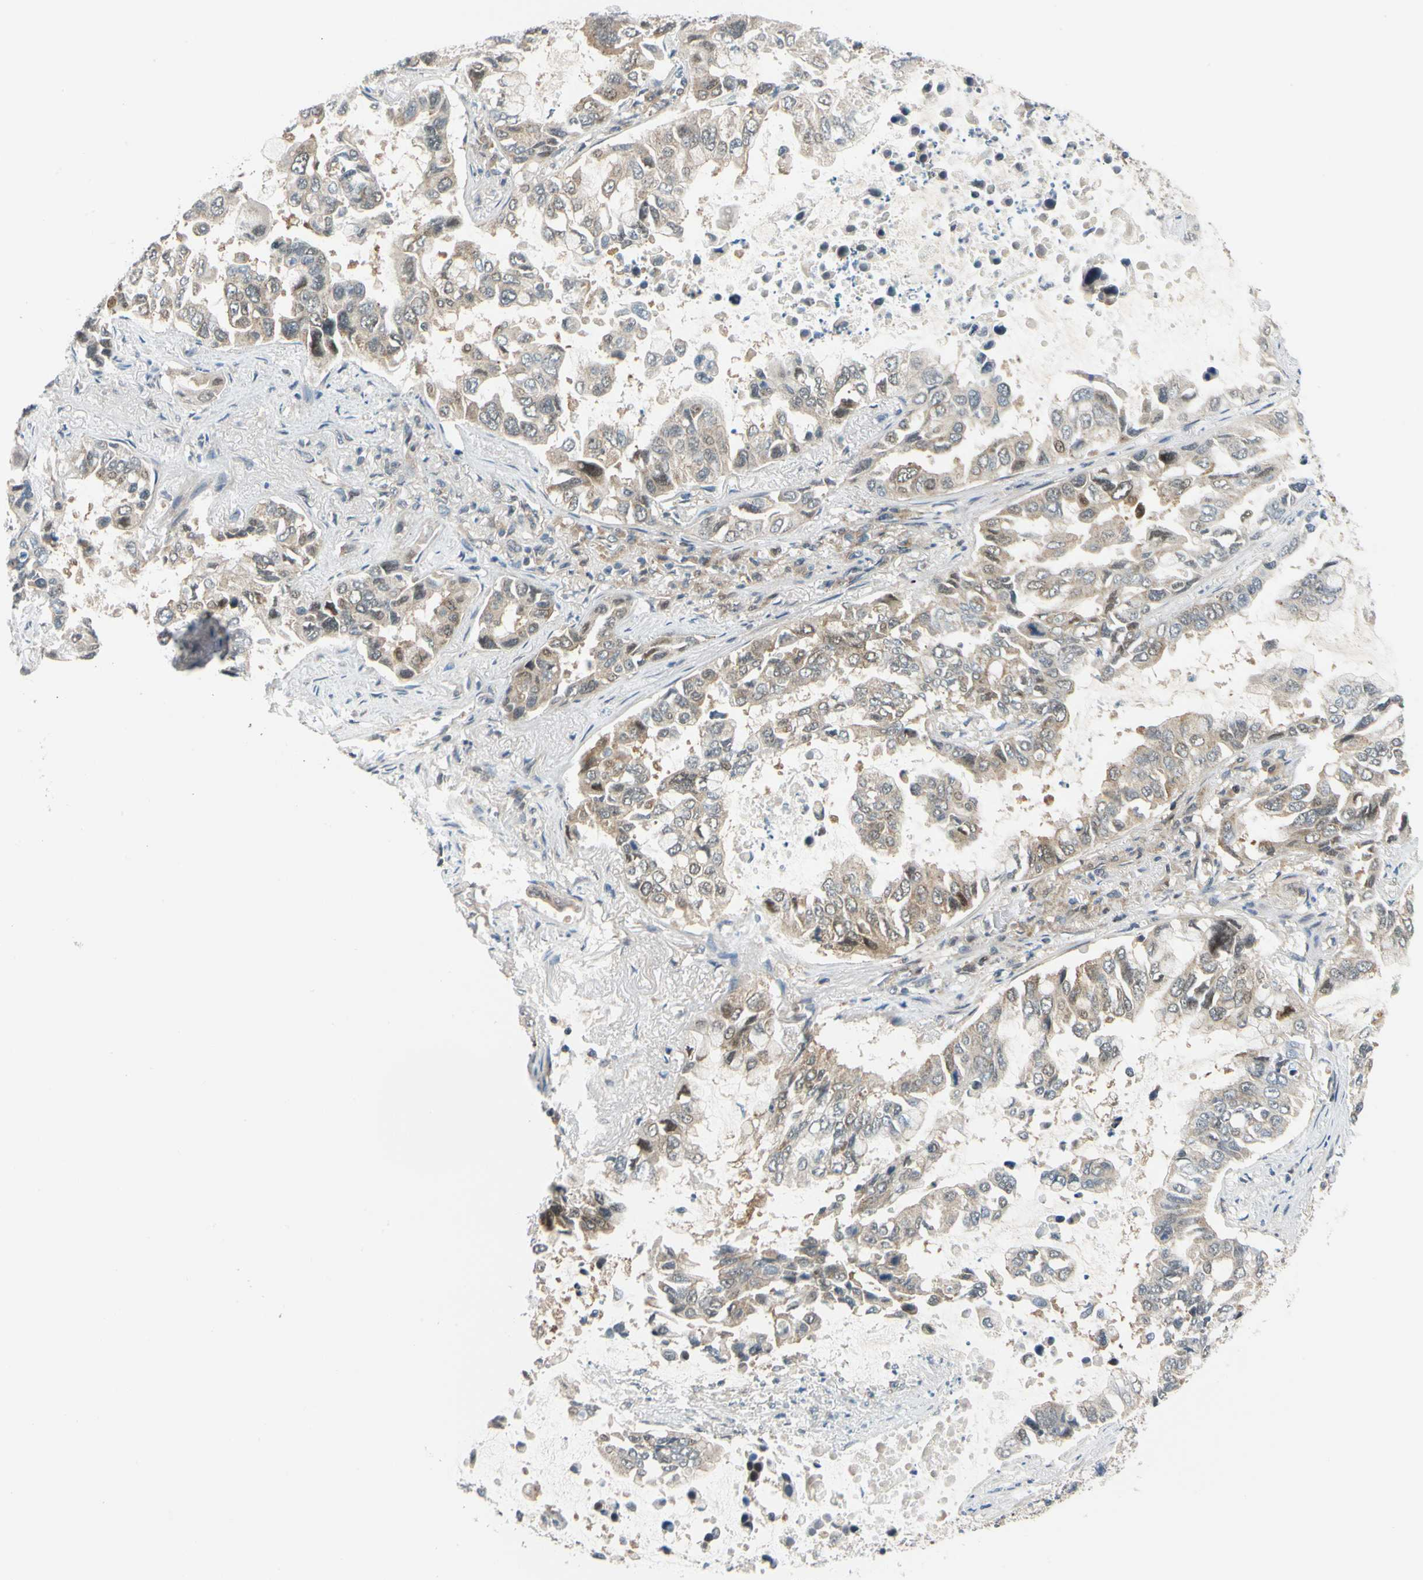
{"staining": {"intensity": "weak", "quantity": "<25%", "location": "cytoplasmic/membranous"}, "tissue": "lung cancer", "cell_type": "Tumor cells", "image_type": "cancer", "snomed": [{"axis": "morphology", "description": "Adenocarcinoma, NOS"}, {"axis": "topography", "description": "Lung"}], "caption": "An image of lung cancer stained for a protein reveals no brown staining in tumor cells. (Brightfield microscopy of DAB immunohistochemistry at high magnification).", "gene": "MAPK9", "patient": {"sex": "male", "age": 64}}